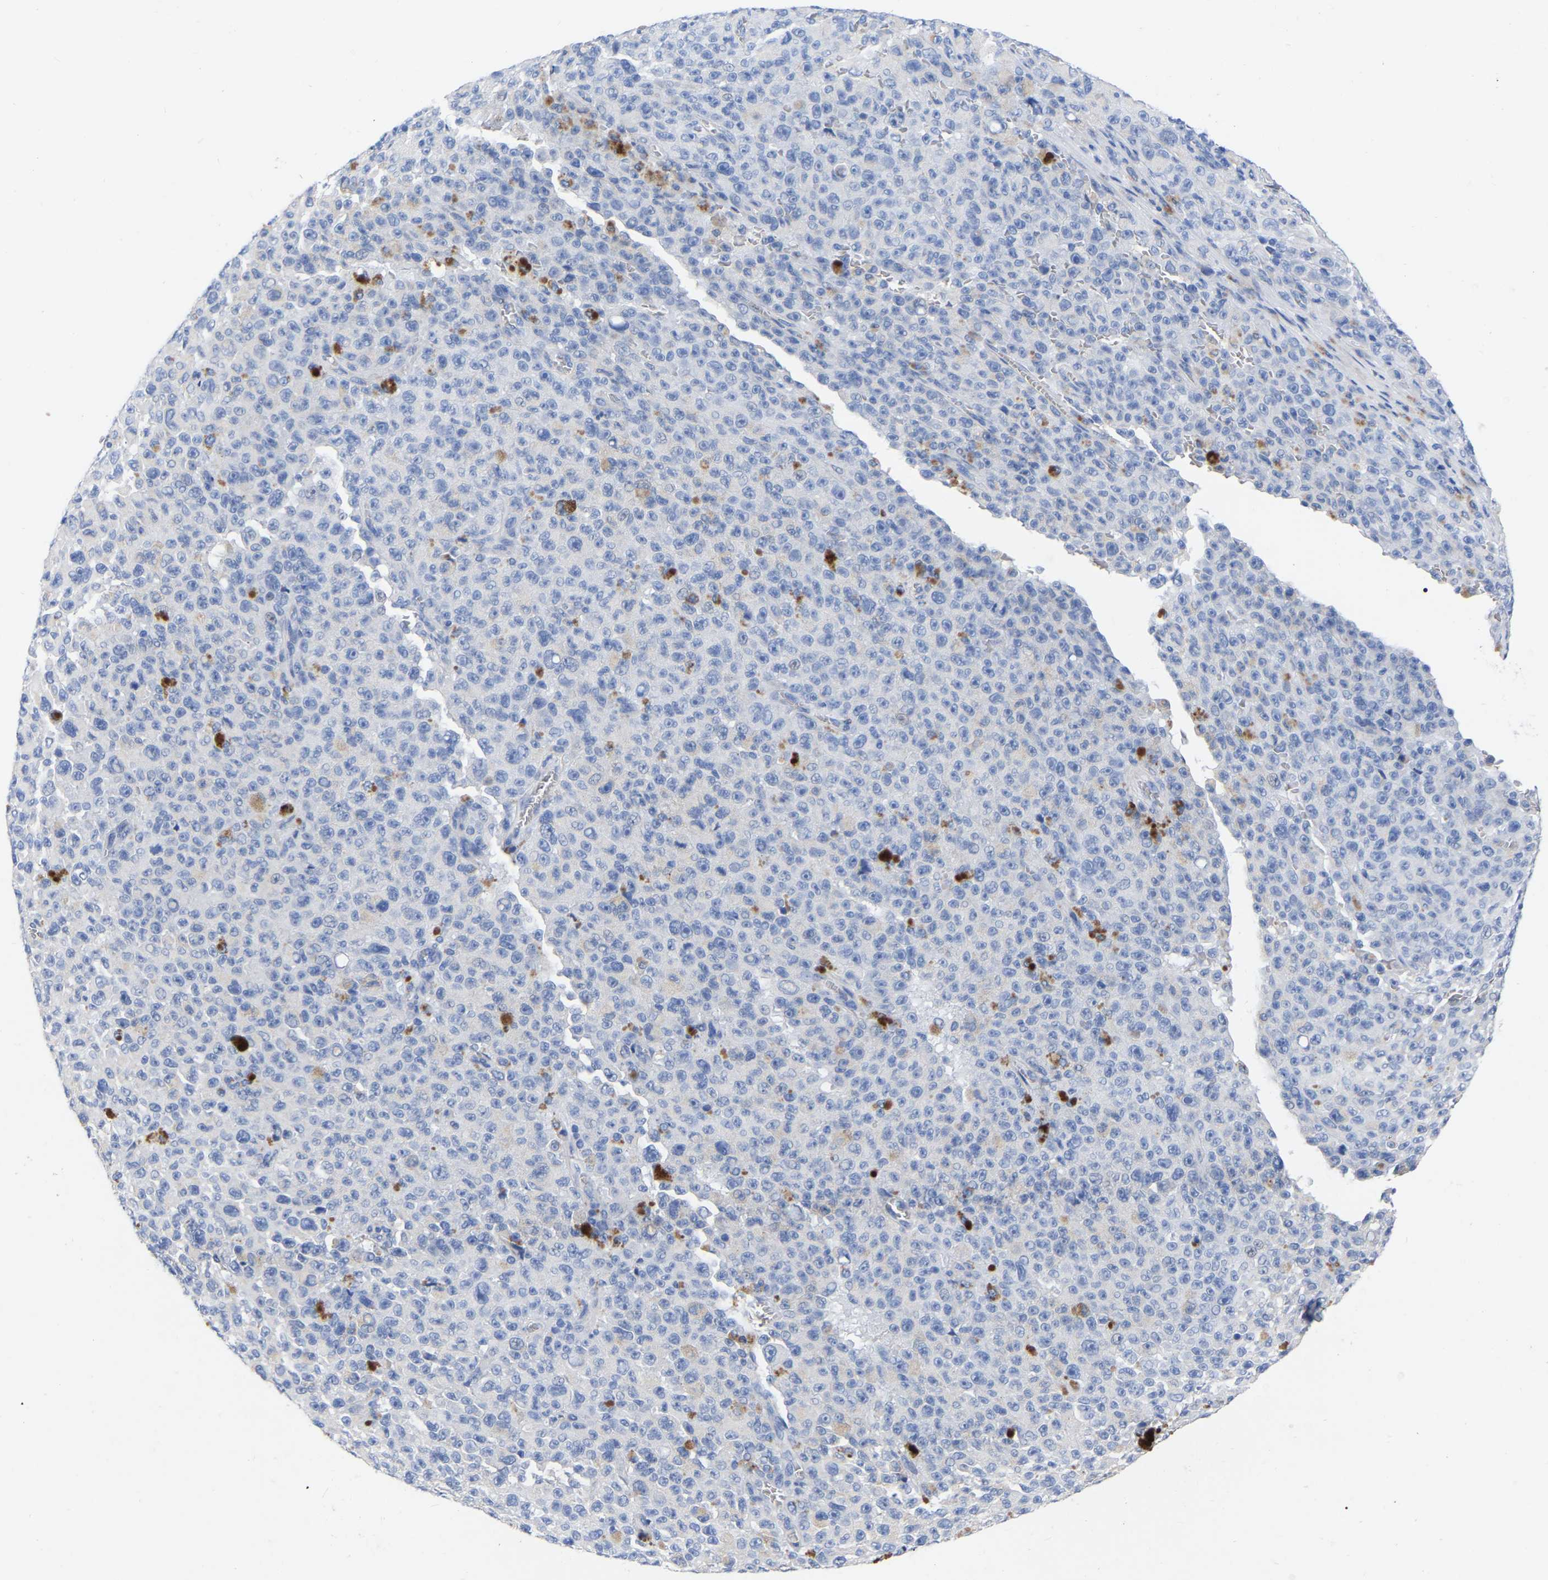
{"staining": {"intensity": "negative", "quantity": "none", "location": "none"}, "tissue": "melanoma", "cell_type": "Tumor cells", "image_type": "cancer", "snomed": [{"axis": "morphology", "description": "Malignant melanoma, NOS"}, {"axis": "topography", "description": "Skin"}], "caption": "Tumor cells are negative for brown protein staining in melanoma.", "gene": "GDF3", "patient": {"sex": "female", "age": 82}}